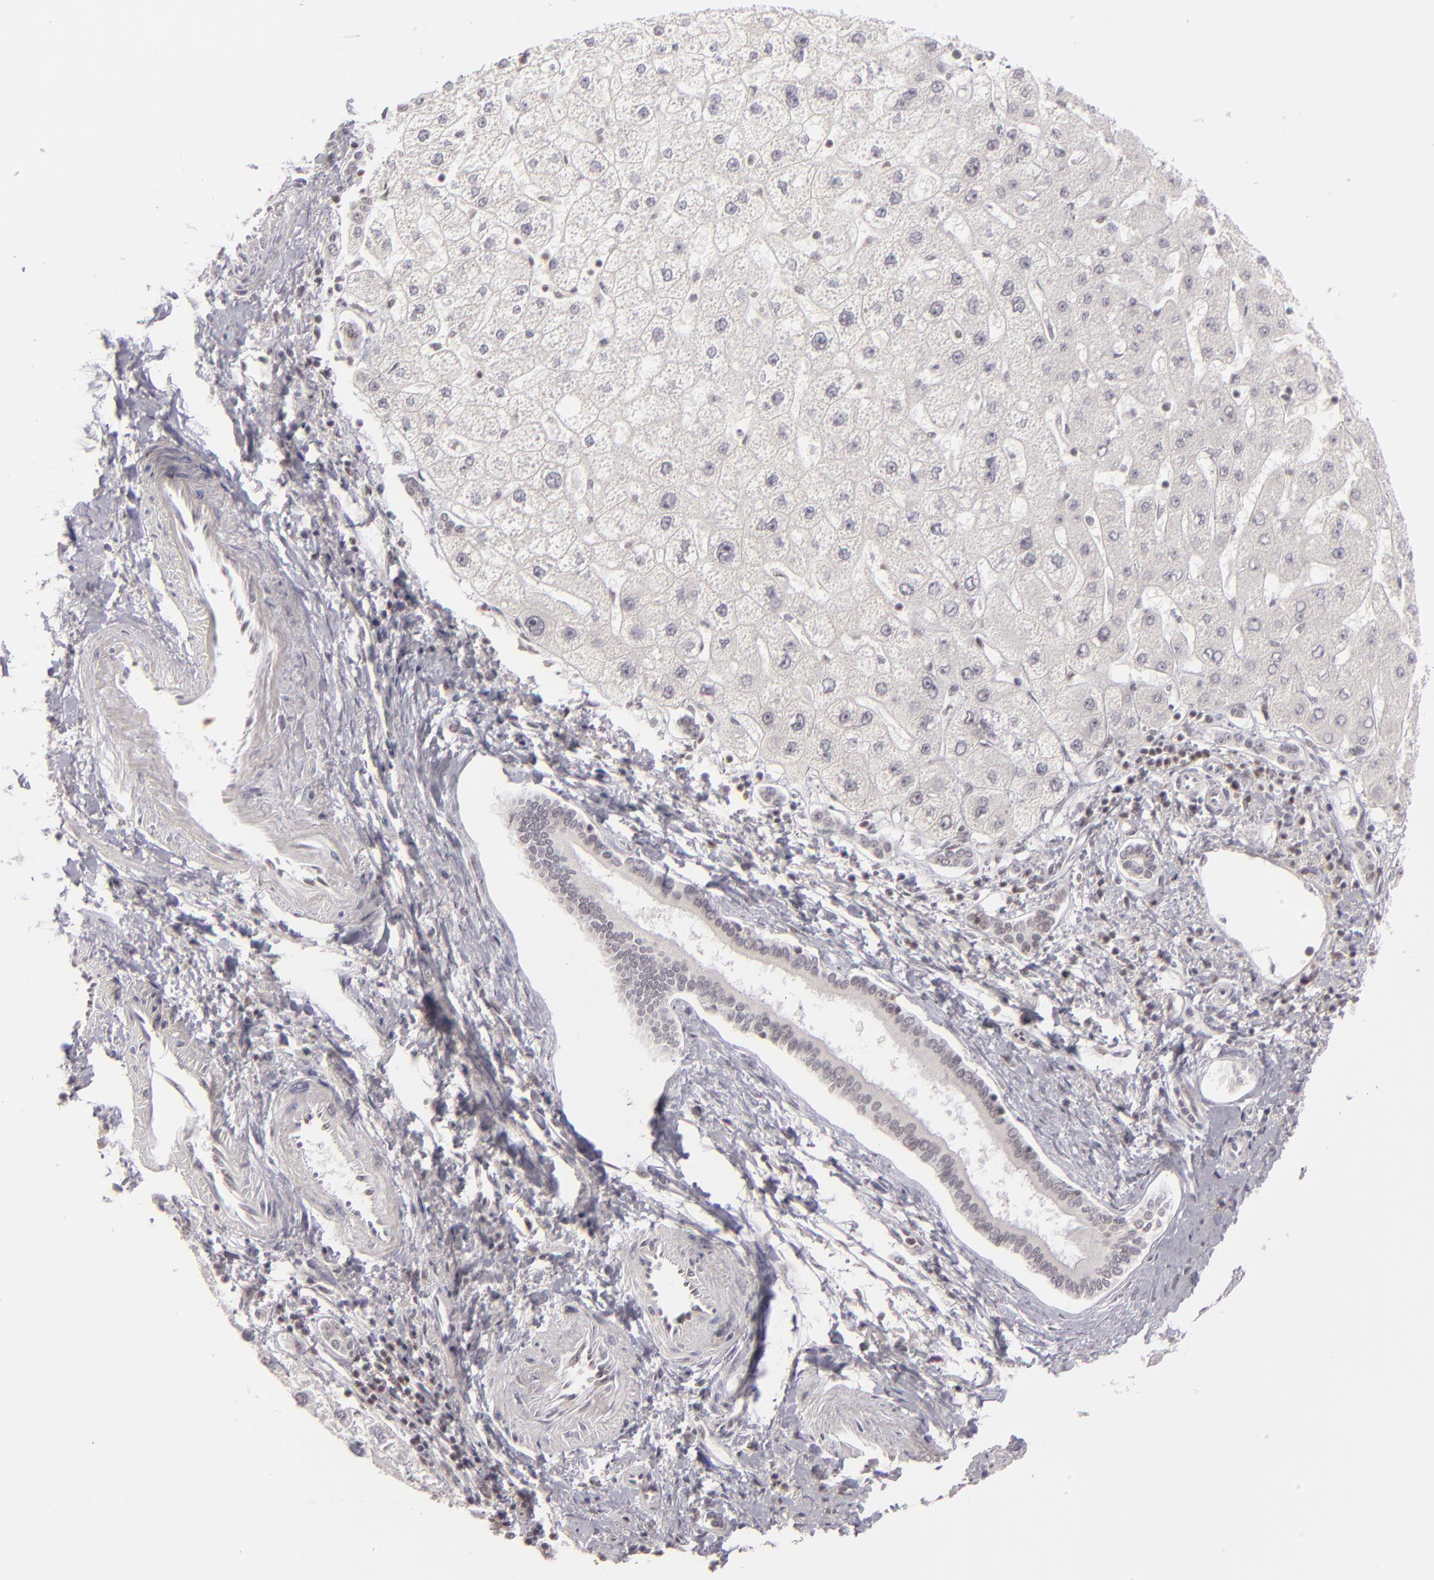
{"staining": {"intensity": "negative", "quantity": "none", "location": "none"}, "tissue": "liver cancer", "cell_type": "Tumor cells", "image_type": "cancer", "snomed": [{"axis": "morphology", "description": "Carcinoma, Hepatocellular, NOS"}, {"axis": "topography", "description": "Liver"}], "caption": "Human liver cancer (hepatocellular carcinoma) stained for a protein using immunohistochemistry exhibits no expression in tumor cells.", "gene": "DAXX", "patient": {"sex": "female", "age": 85}}